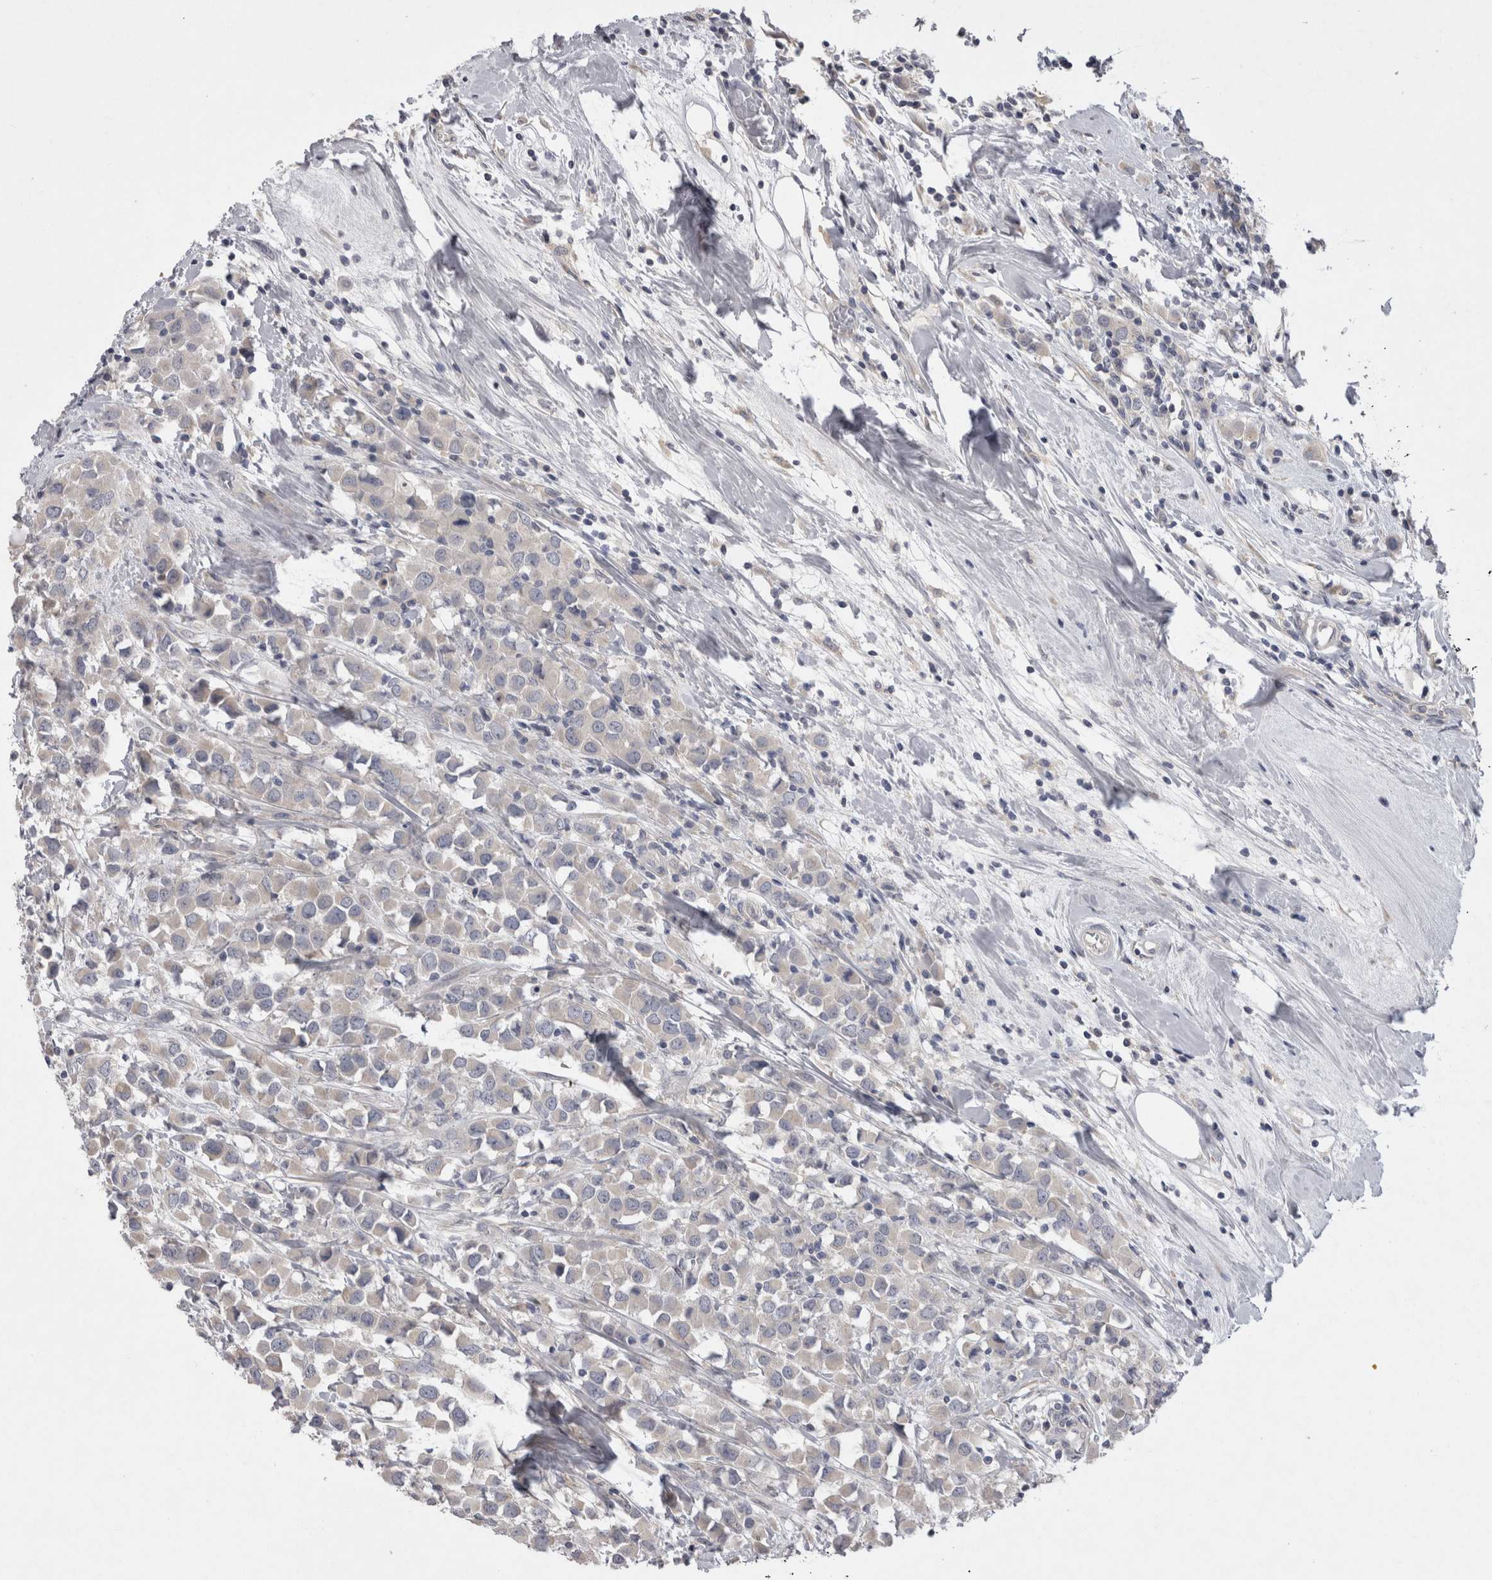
{"staining": {"intensity": "negative", "quantity": "none", "location": "none"}, "tissue": "breast cancer", "cell_type": "Tumor cells", "image_type": "cancer", "snomed": [{"axis": "morphology", "description": "Duct carcinoma"}, {"axis": "topography", "description": "Breast"}], "caption": "Human breast infiltrating ductal carcinoma stained for a protein using immunohistochemistry exhibits no expression in tumor cells.", "gene": "LRRC40", "patient": {"sex": "female", "age": 61}}